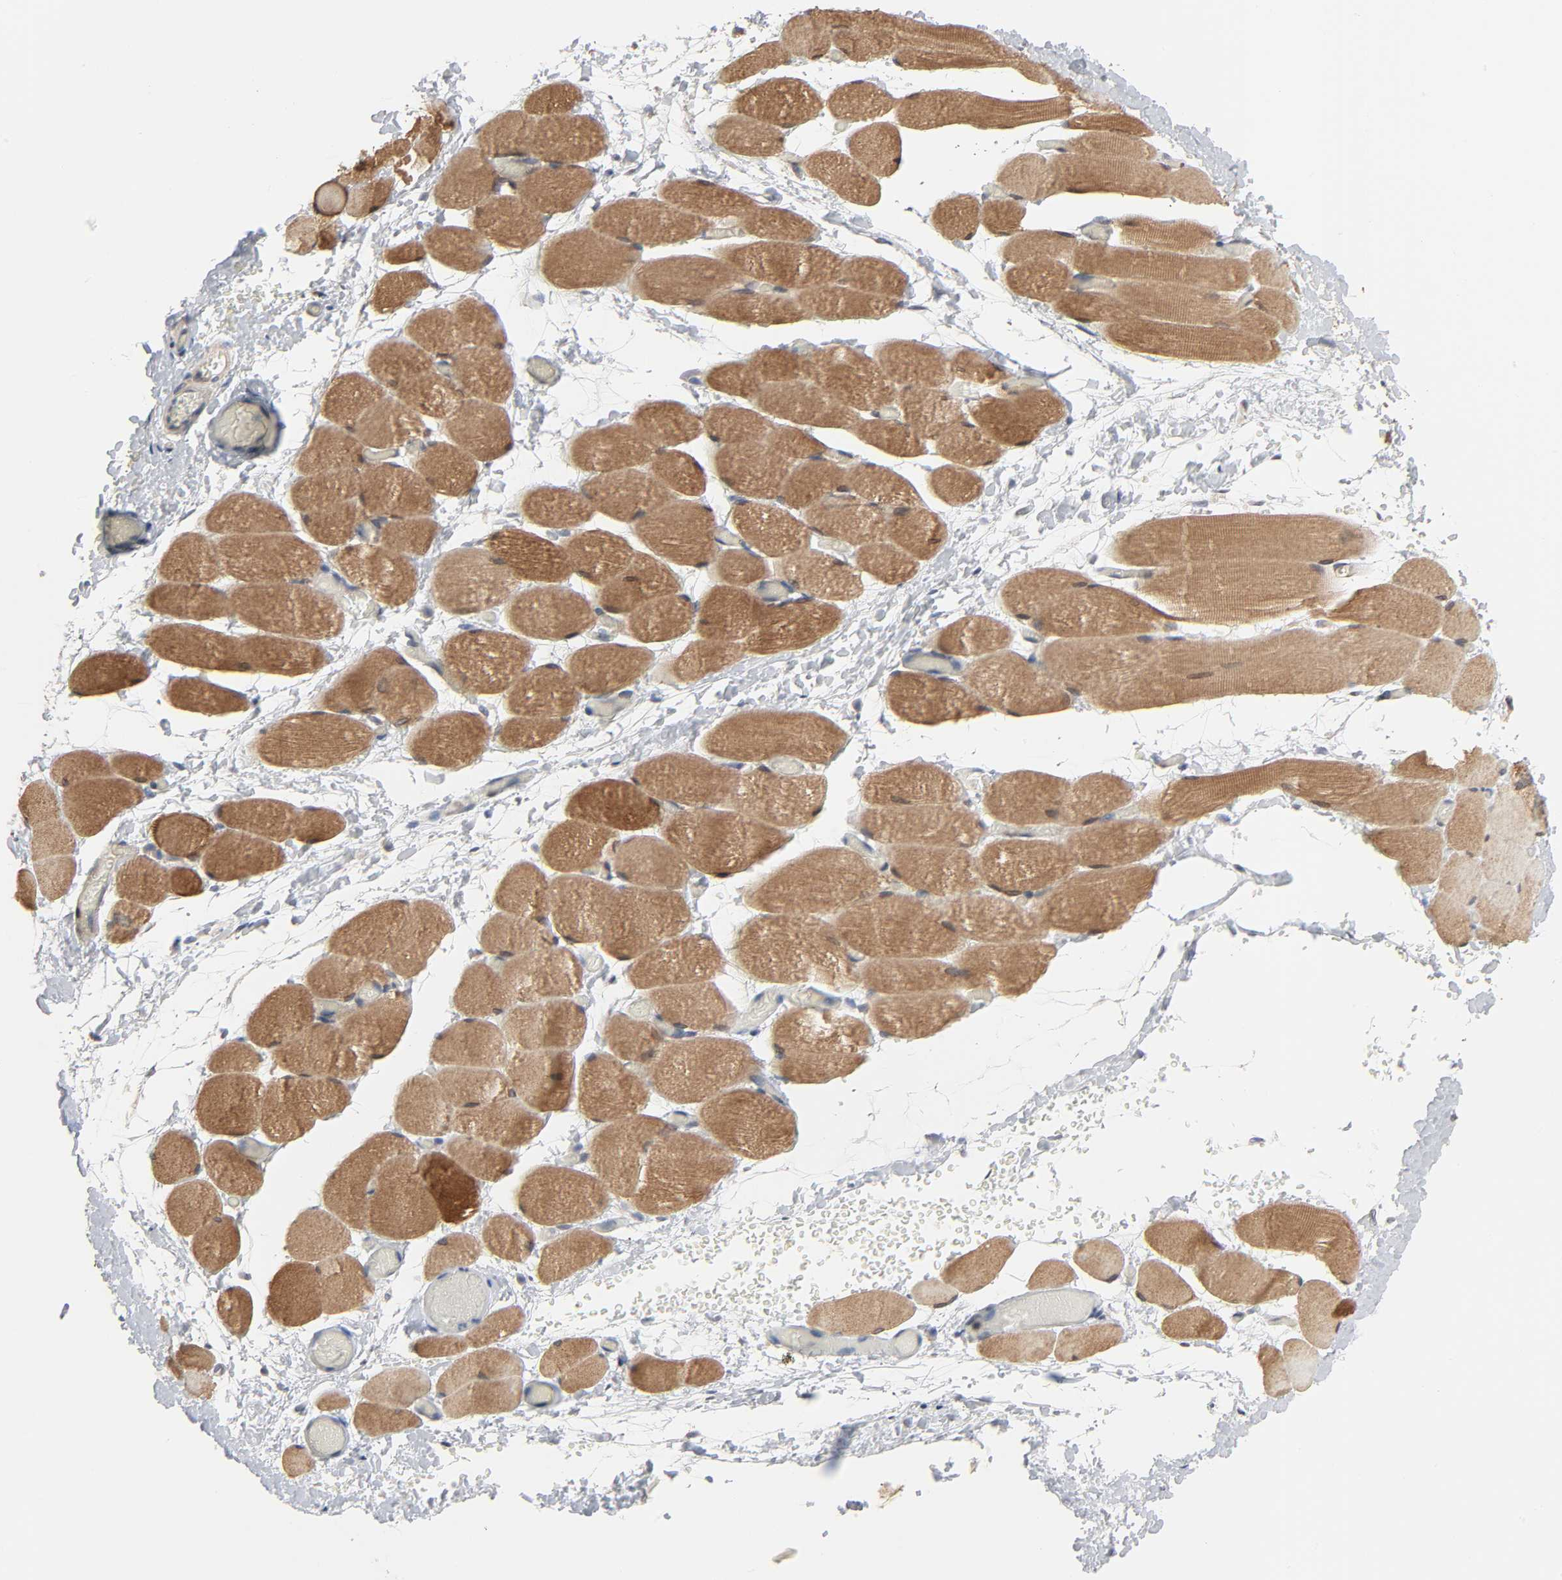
{"staining": {"intensity": "moderate", "quantity": ">75%", "location": "cytoplasmic/membranous"}, "tissue": "skeletal muscle", "cell_type": "Myocytes", "image_type": "normal", "snomed": [{"axis": "morphology", "description": "Normal tissue, NOS"}, {"axis": "topography", "description": "Skeletal muscle"}, {"axis": "topography", "description": "Soft tissue"}], "caption": "IHC photomicrograph of benign skeletal muscle: human skeletal muscle stained using IHC demonstrates medium levels of moderate protein expression localized specifically in the cytoplasmic/membranous of myocytes, appearing as a cytoplasmic/membranous brown color.", "gene": "NDRG2", "patient": {"sex": "female", "age": 58}}